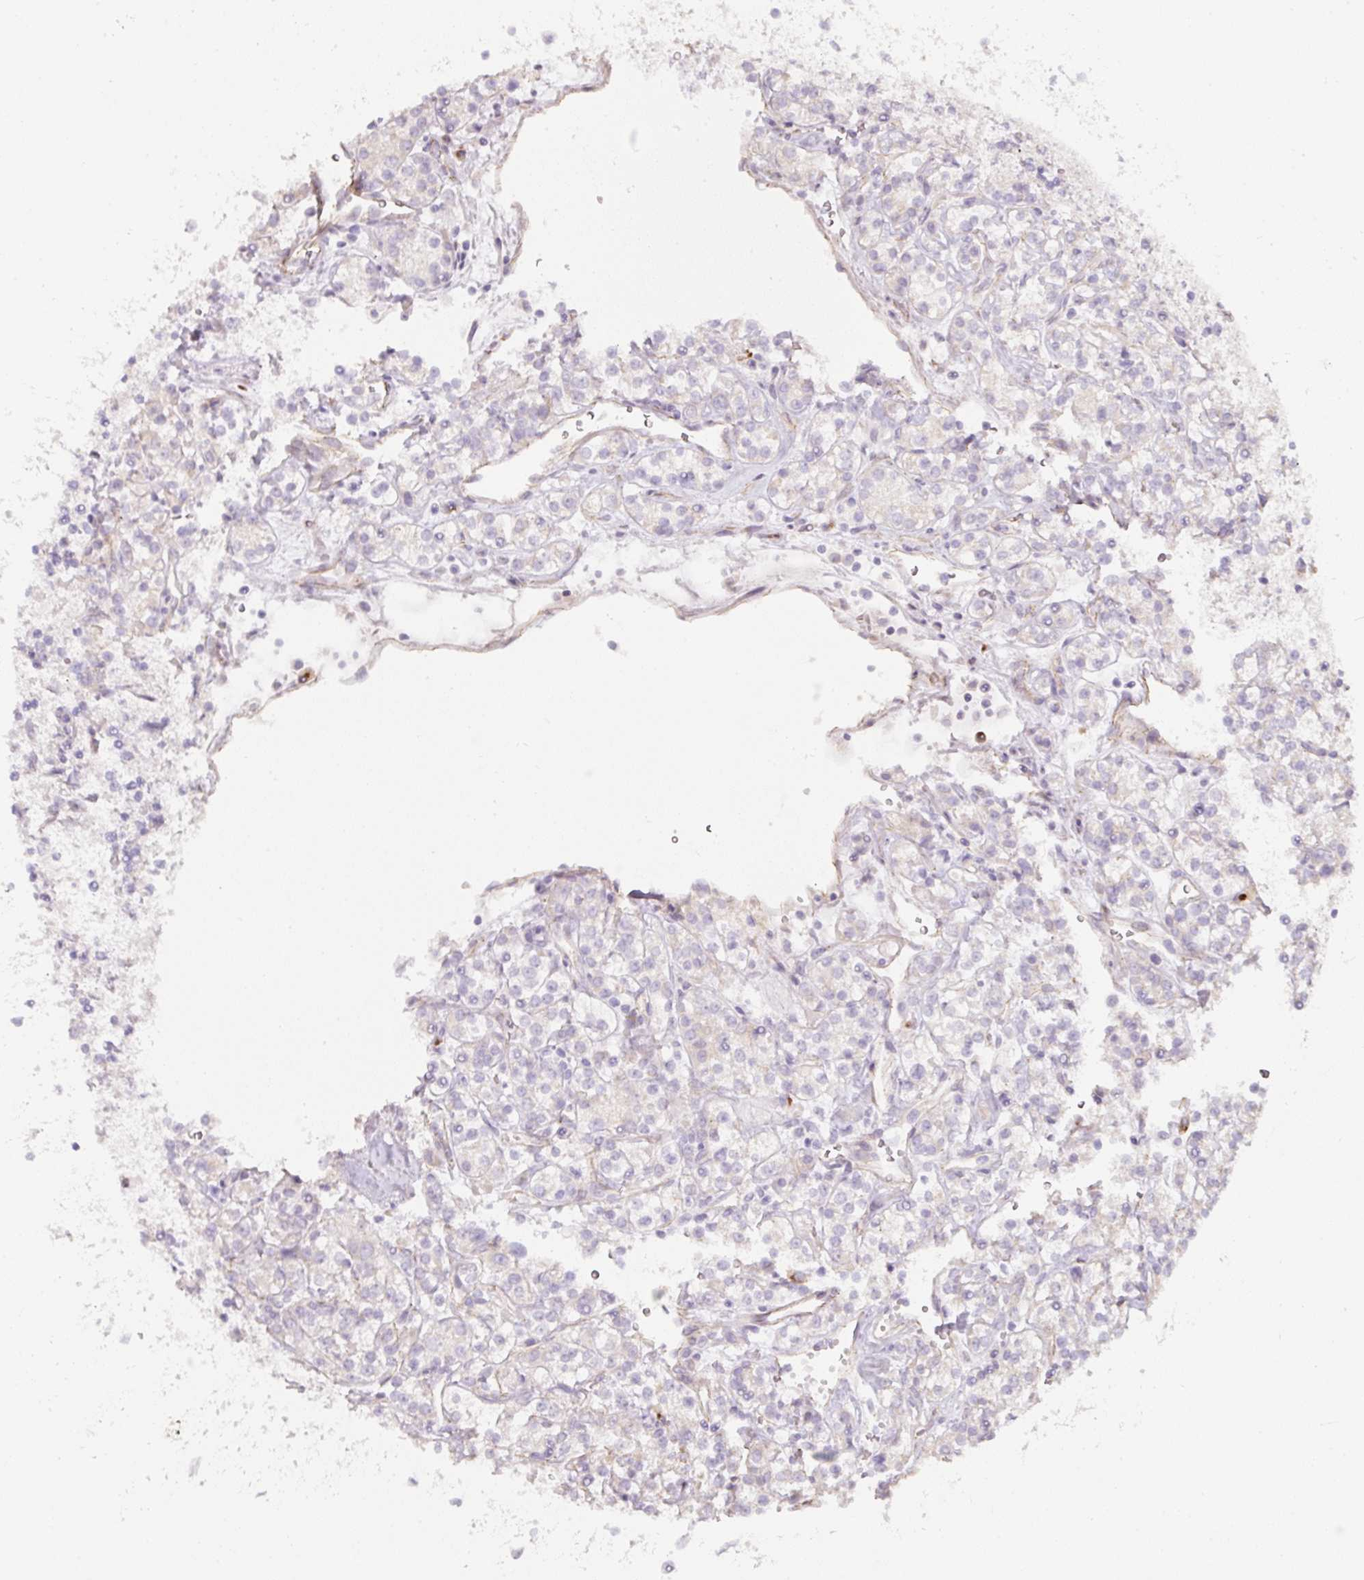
{"staining": {"intensity": "negative", "quantity": "none", "location": "none"}, "tissue": "renal cancer", "cell_type": "Tumor cells", "image_type": "cancer", "snomed": [{"axis": "morphology", "description": "Adenocarcinoma, NOS"}, {"axis": "topography", "description": "Kidney"}], "caption": "Renal cancer (adenocarcinoma) was stained to show a protein in brown. There is no significant expression in tumor cells. (Brightfield microscopy of DAB (3,3'-diaminobenzidine) IHC at high magnification).", "gene": "NBPF11", "patient": {"sex": "male", "age": 77}}